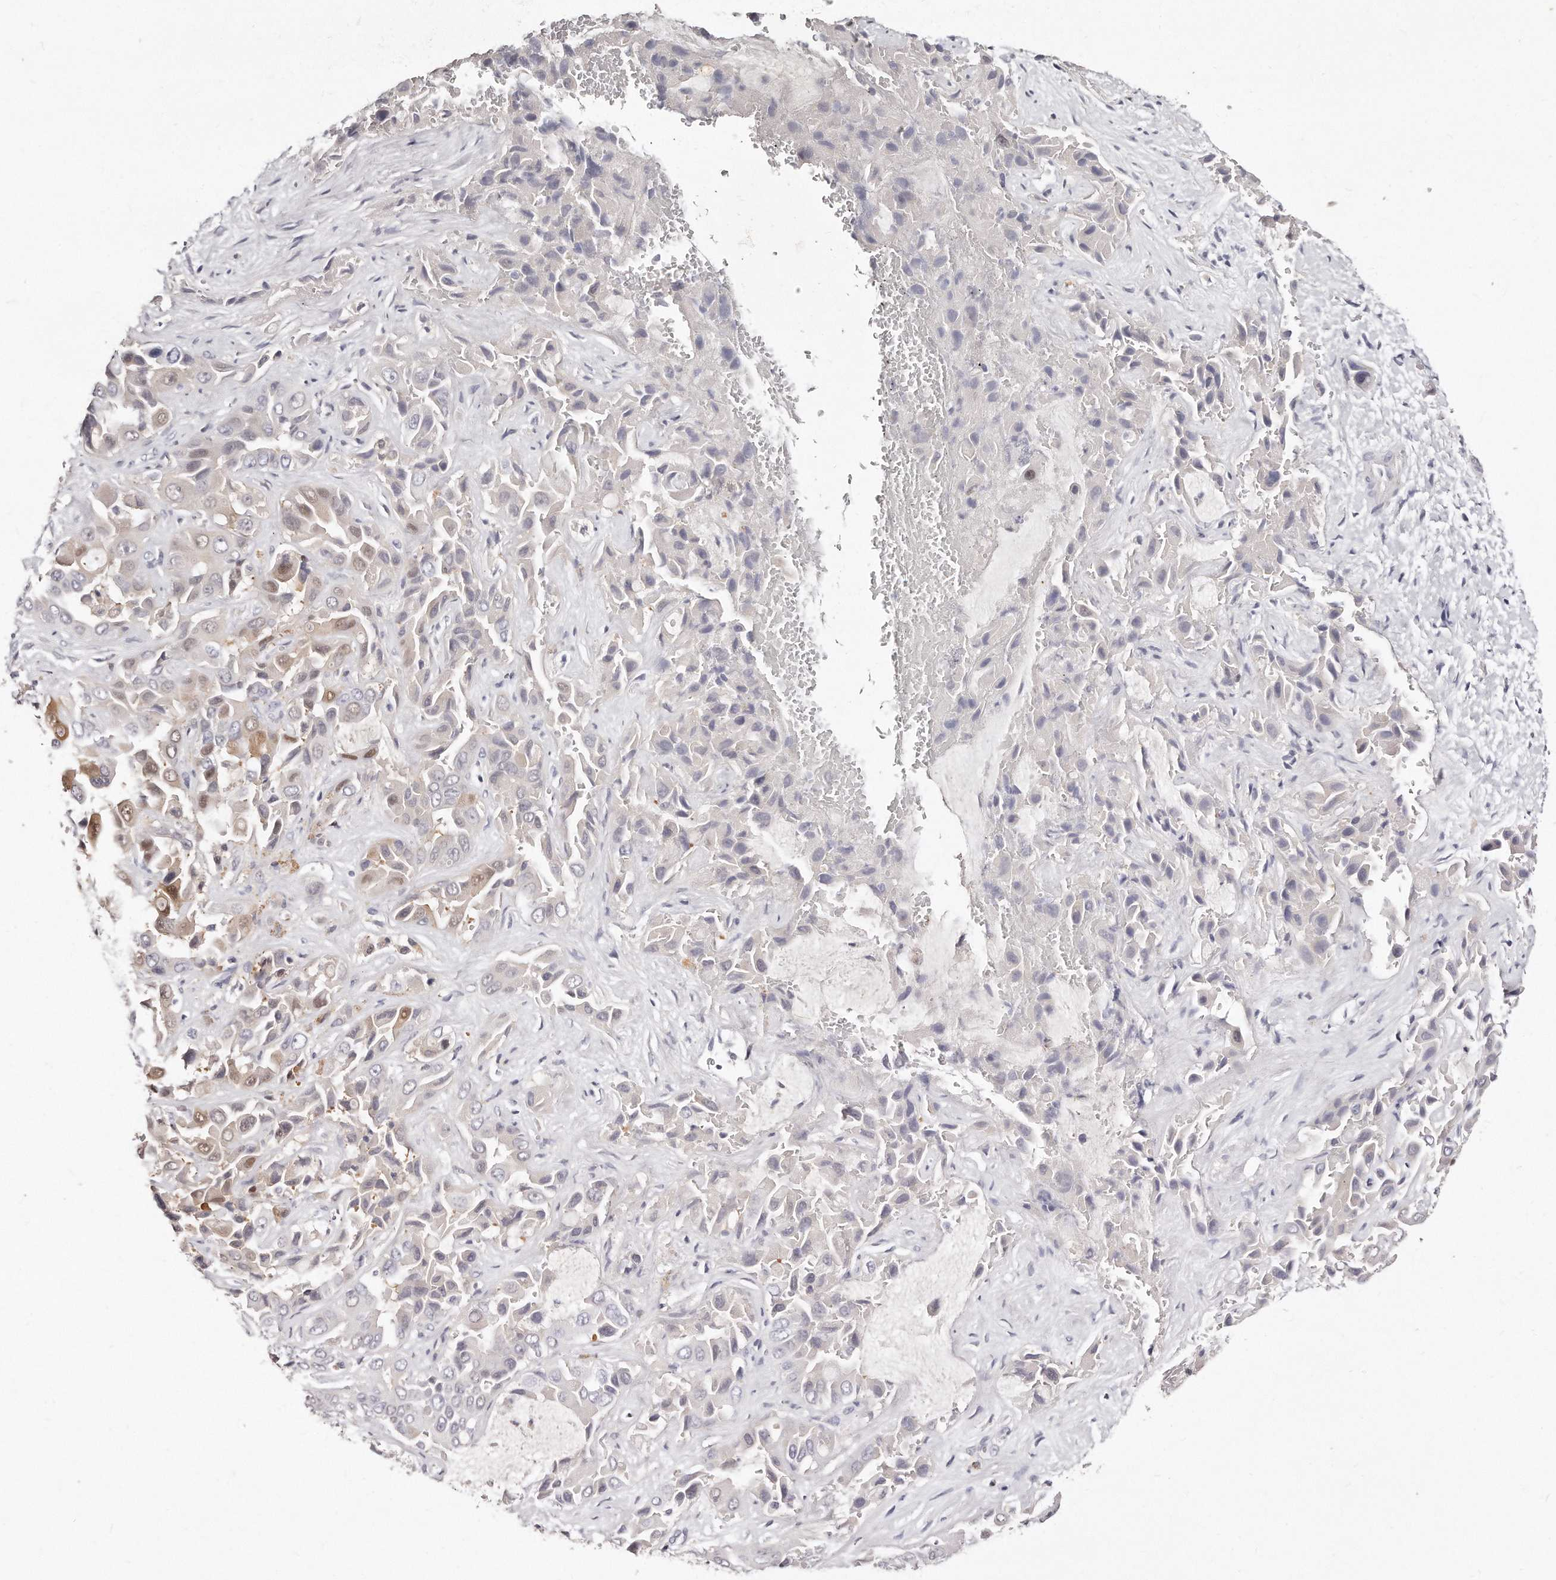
{"staining": {"intensity": "moderate", "quantity": "<25%", "location": "cytoplasmic/membranous"}, "tissue": "liver cancer", "cell_type": "Tumor cells", "image_type": "cancer", "snomed": [{"axis": "morphology", "description": "Cholangiocarcinoma"}, {"axis": "topography", "description": "Liver"}], "caption": "This histopathology image demonstrates immunohistochemistry staining of liver cancer, with low moderate cytoplasmic/membranous staining in approximately <25% of tumor cells.", "gene": "GDA", "patient": {"sex": "female", "age": 52}}